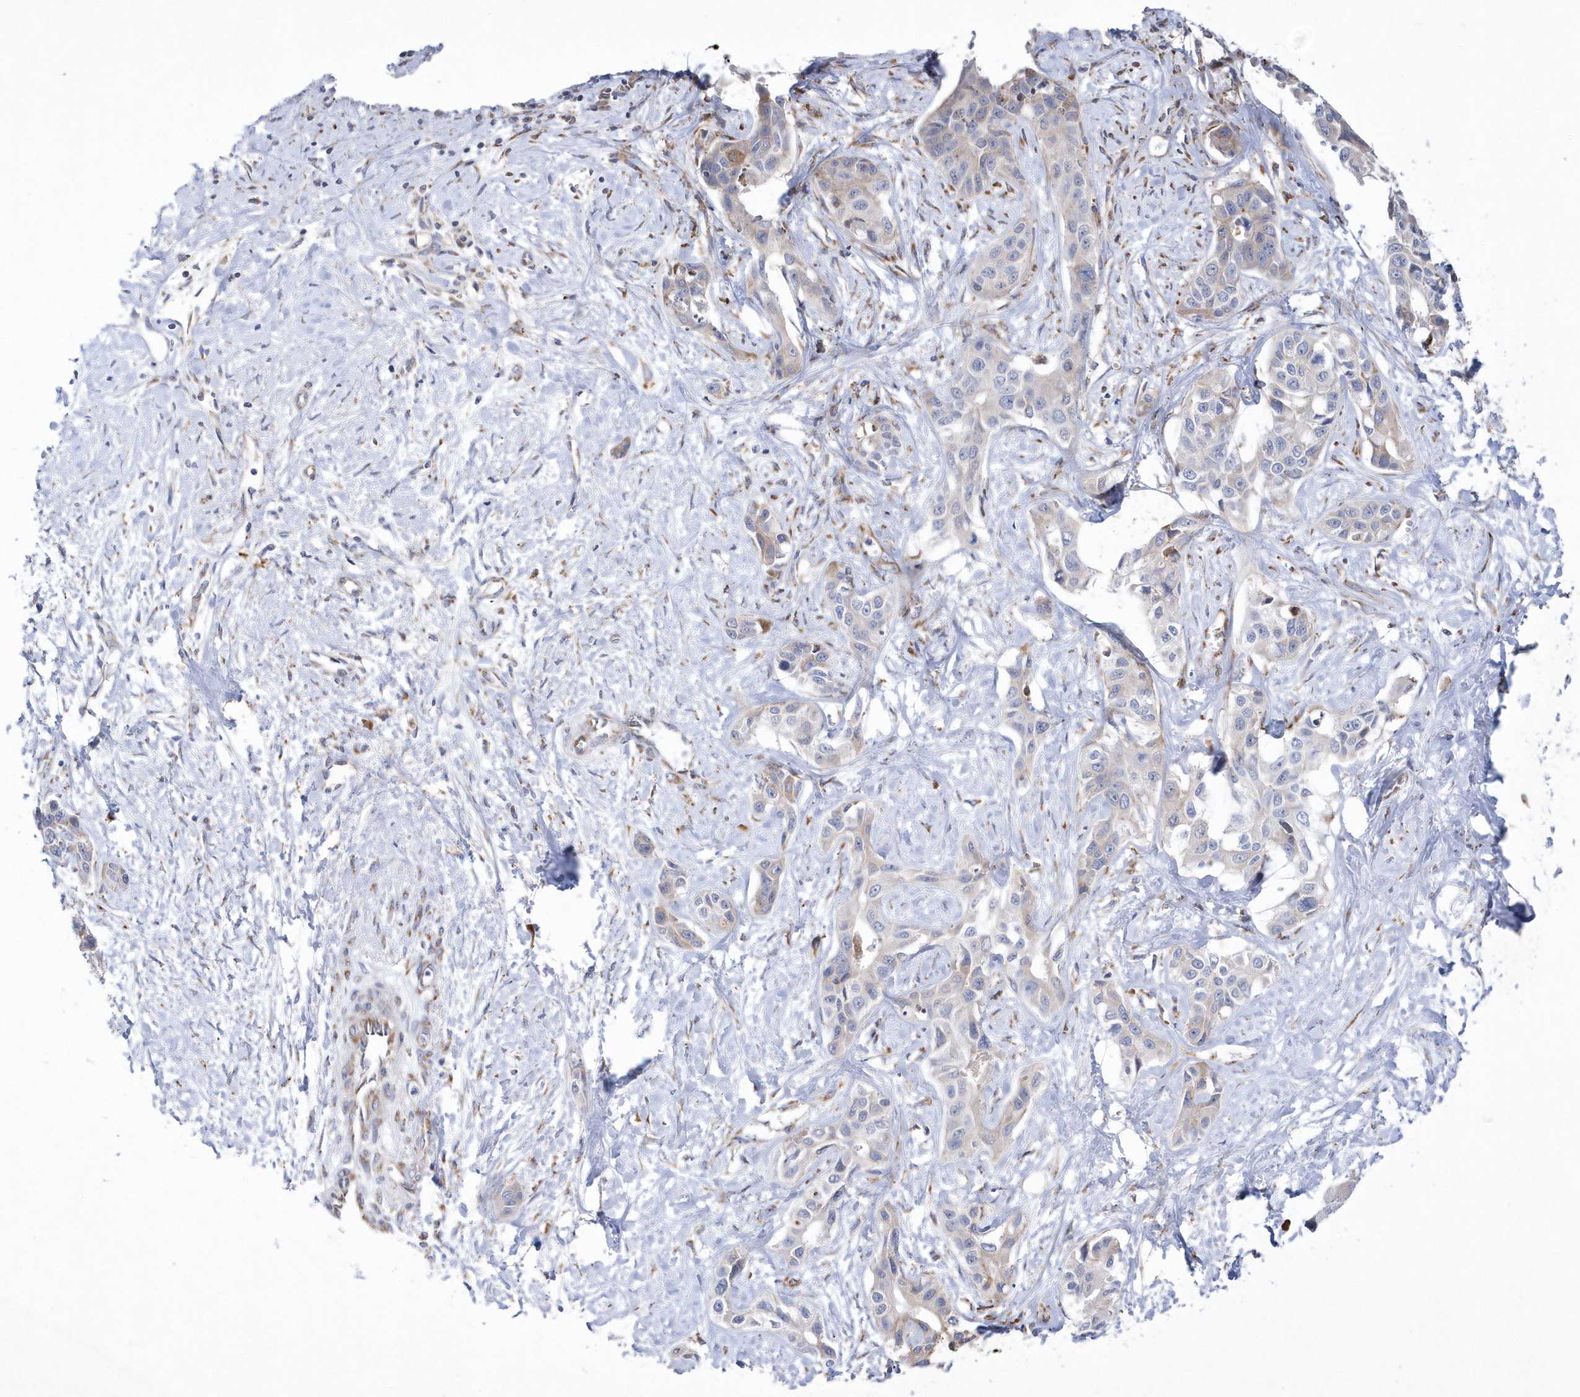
{"staining": {"intensity": "negative", "quantity": "none", "location": "none"}, "tissue": "liver cancer", "cell_type": "Tumor cells", "image_type": "cancer", "snomed": [{"axis": "morphology", "description": "Cholangiocarcinoma"}, {"axis": "topography", "description": "Liver"}], "caption": "Human liver cancer (cholangiocarcinoma) stained for a protein using immunohistochemistry (IHC) demonstrates no expression in tumor cells.", "gene": "MED31", "patient": {"sex": "male", "age": 59}}